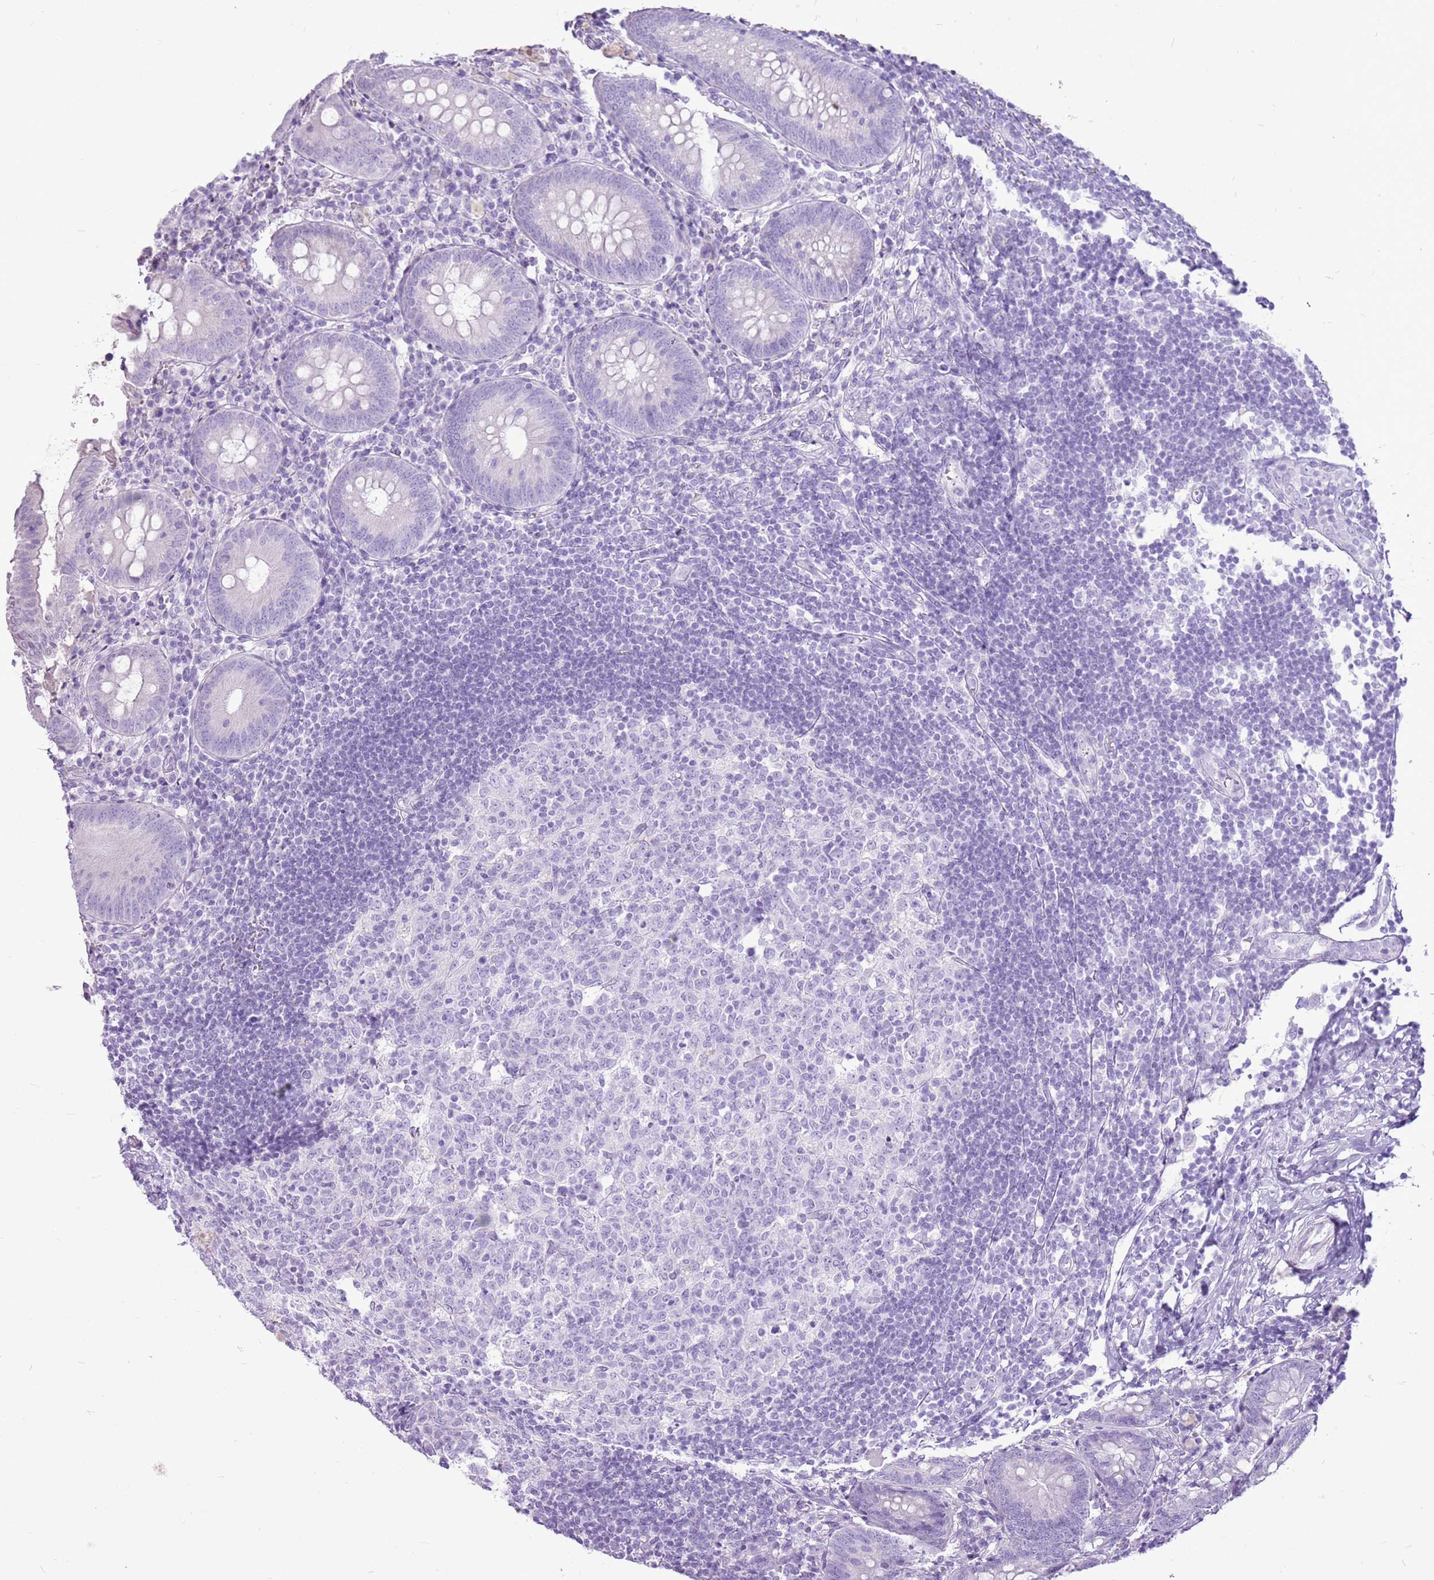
{"staining": {"intensity": "negative", "quantity": "none", "location": "none"}, "tissue": "appendix", "cell_type": "Glandular cells", "image_type": "normal", "snomed": [{"axis": "morphology", "description": "Normal tissue, NOS"}, {"axis": "topography", "description": "Appendix"}], "caption": "Glandular cells are negative for brown protein staining in unremarkable appendix. (DAB (3,3'-diaminobenzidine) IHC visualized using brightfield microscopy, high magnification).", "gene": "CNFN", "patient": {"sex": "female", "age": 54}}